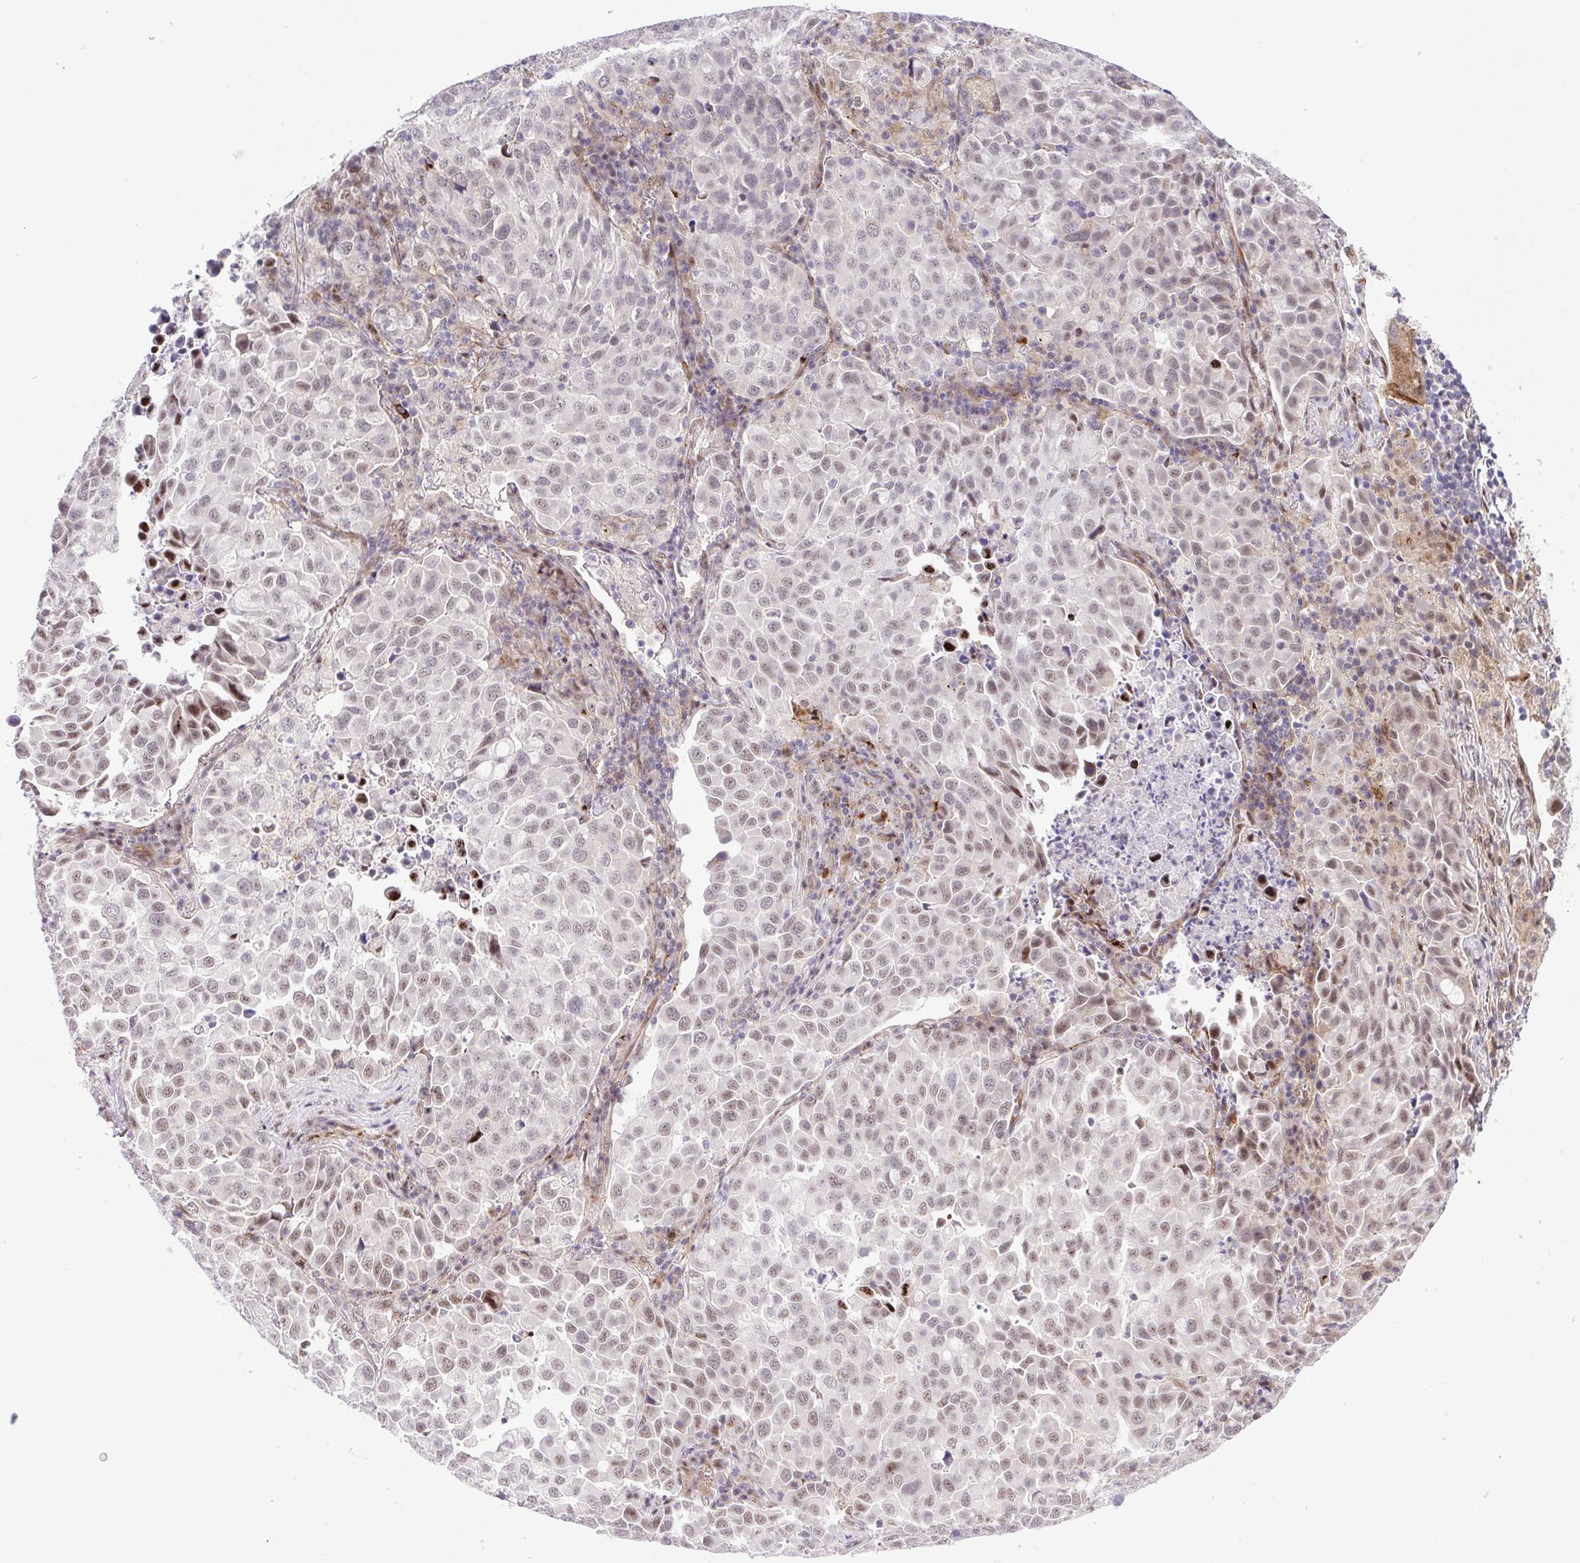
{"staining": {"intensity": "weak", "quantity": ">75%", "location": "nuclear"}, "tissue": "lung cancer", "cell_type": "Tumor cells", "image_type": "cancer", "snomed": [{"axis": "morphology", "description": "Adenocarcinoma, NOS"}, {"axis": "morphology", "description": "Adenocarcinoma, metastatic, NOS"}, {"axis": "topography", "description": "Lymph node"}, {"axis": "topography", "description": "Lung"}], "caption": "Lung metastatic adenocarcinoma stained with DAB immunohistochemistry displays low levels of weak nuclear expression in about >75% of tumor cells.", "gene": "ERG", "patient": {"sex": "female", "age": 65}}